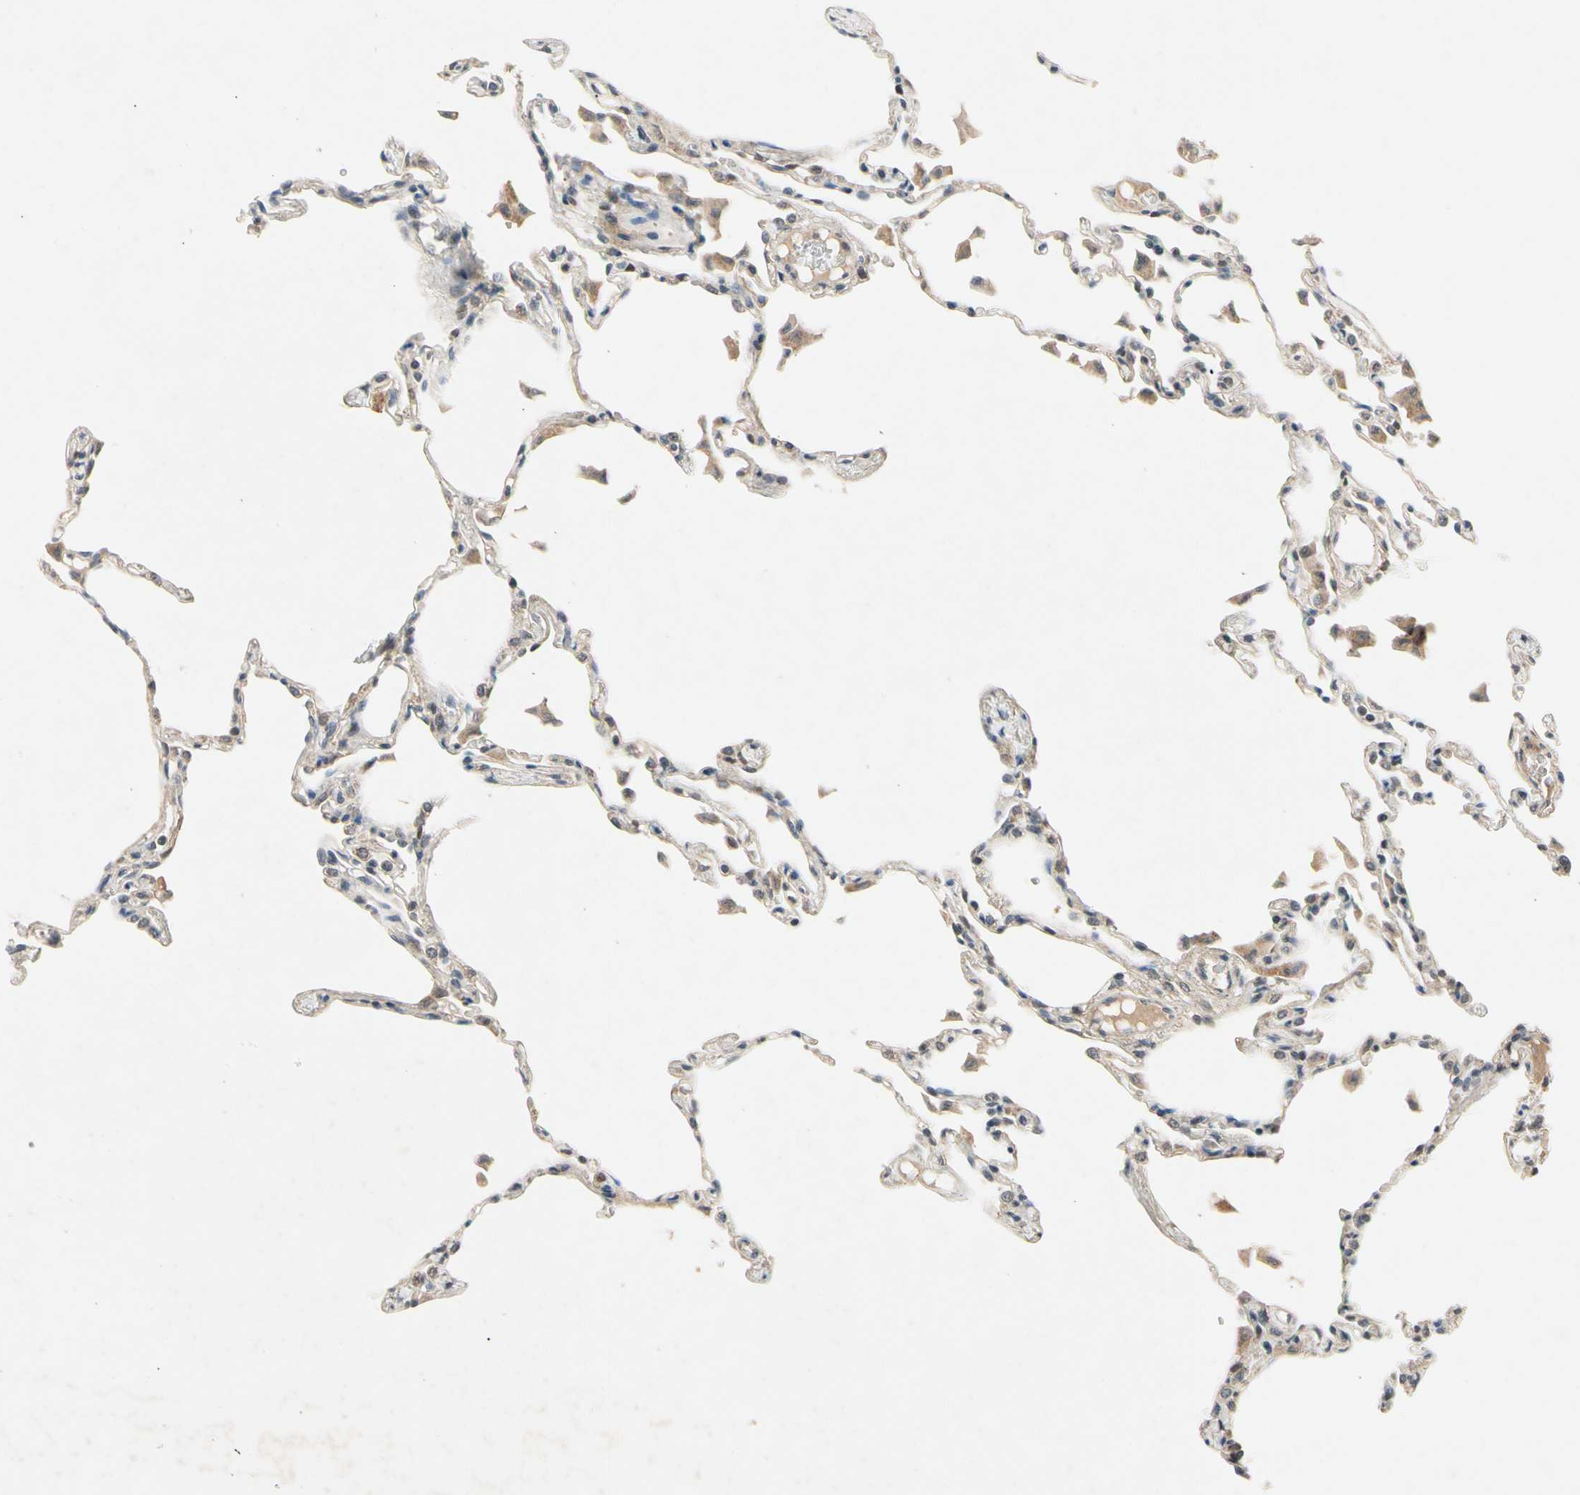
{"staining": {"intensity": "moderate", "quantity": "<25%", "location": "nuclear"}, "tissue": "lung", "cell_type": "Alveolar cells", "image_type": "normal", "snomed": [{"axis": "morphology", "description": "Normal tissue, NOS"}, {"axis": "topography", "description": "Lung"}], "caption": "Protein staining exhibits moderate nuclear expression in approximately <25% of alveolar cells in benign lung.", "gene": "RIOX2", "patient": {"sex": "female", "age": 49}}